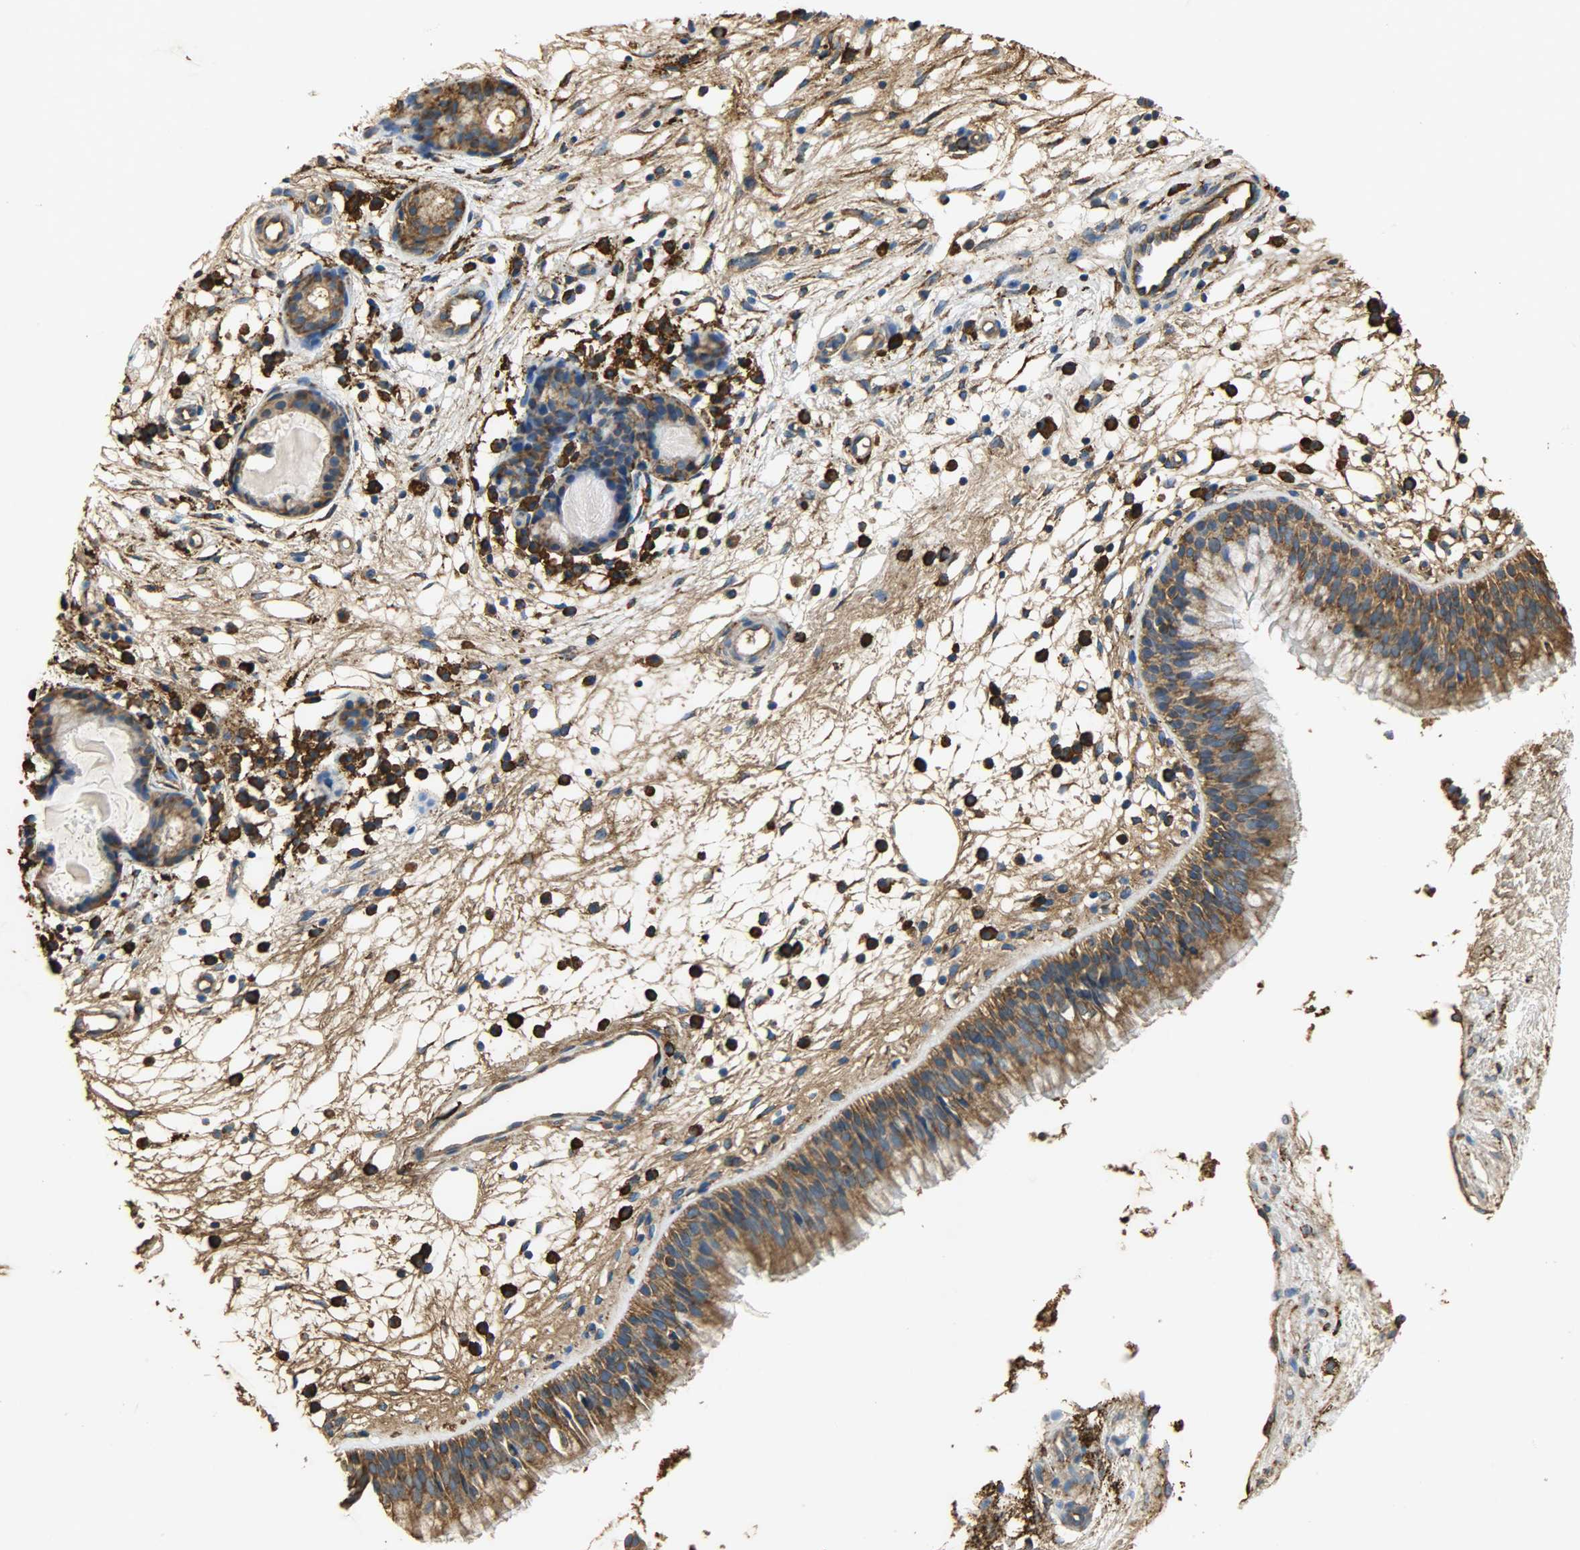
{"staining": {"intensity": "strong", "quantity": ">75%", "location": "cytoplasmic/membranous"}, "tissue": "nasopharynx", "cell_type": "Respiratory epithelial cells", "image_type": "normal", "snomed": [{"axis": "morphology", "description": "Normal tissue, NOS"}, {"axis": "topography", "description": "Nasopharynx"}], "caption": "Nasopharynx stained with immunohistochemistry reveals strong cytoplasmic/membranous staining in about >75% of respiratory epithelial cells. (Brightfield microscopy of DAB IHC at high magnification).", "gene": "HSP90B1", "patient": {"sex": "male", "age": 21}}